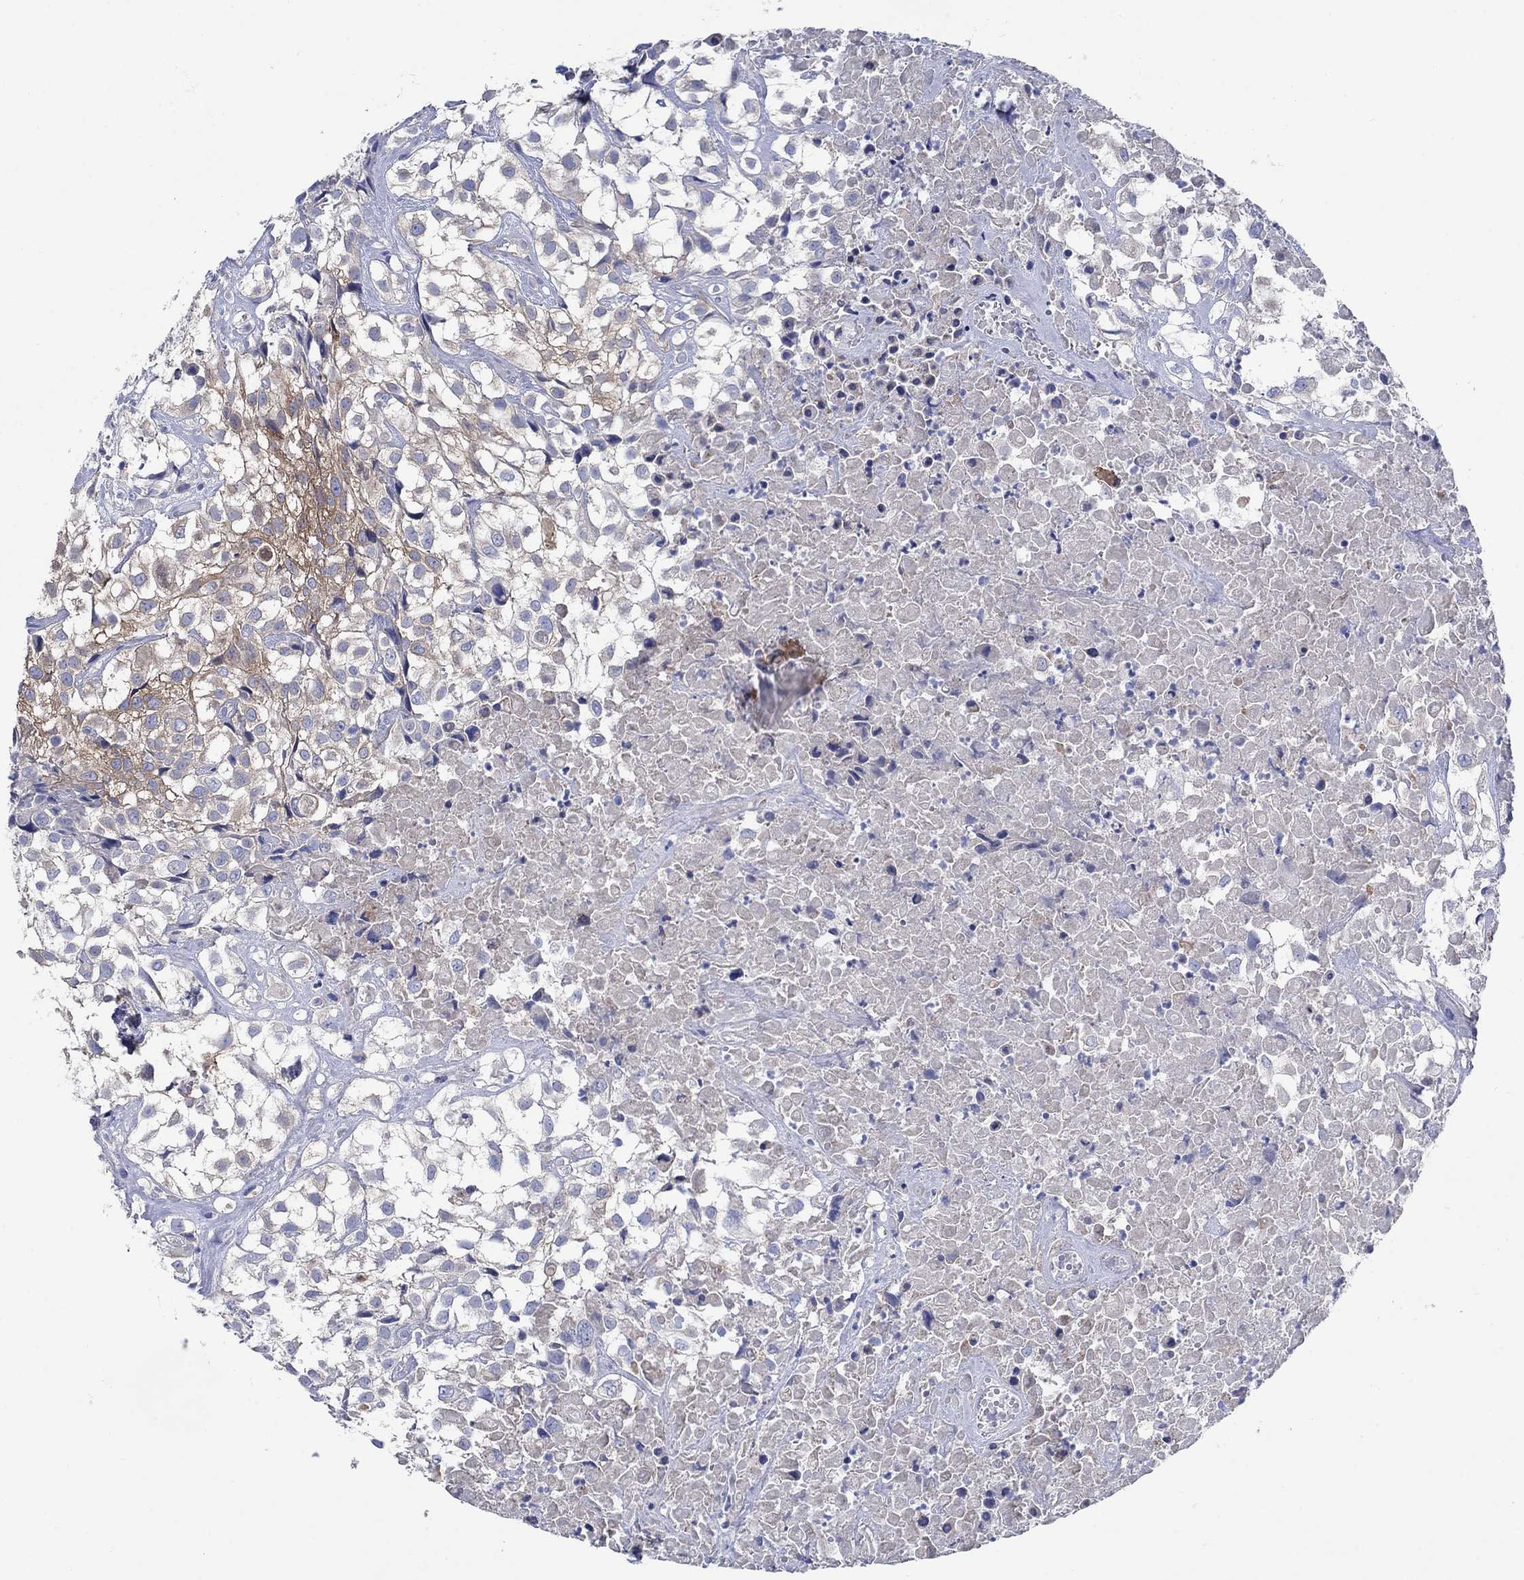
{"staining": {"intensity": "strong", "quantity": "25%-75%", "location": "cytoplasmic/membranous"}, "tissue": "urothelial cancer", "cell_type": "Tumor cells", "image_type": "cancer", "snomed": [{"axis": "morphology", "description": "Urothelial carcinoma, High grade"}, {"axis": "topography", "description": "Urinary bladder"}], "caption": "Urothelial cancer stained for a protein shows strong cytoplasmic/membranous positivity in tumor cells.", "gene": "TRIM16", "patient": {"sex": "male", "age": 56}}